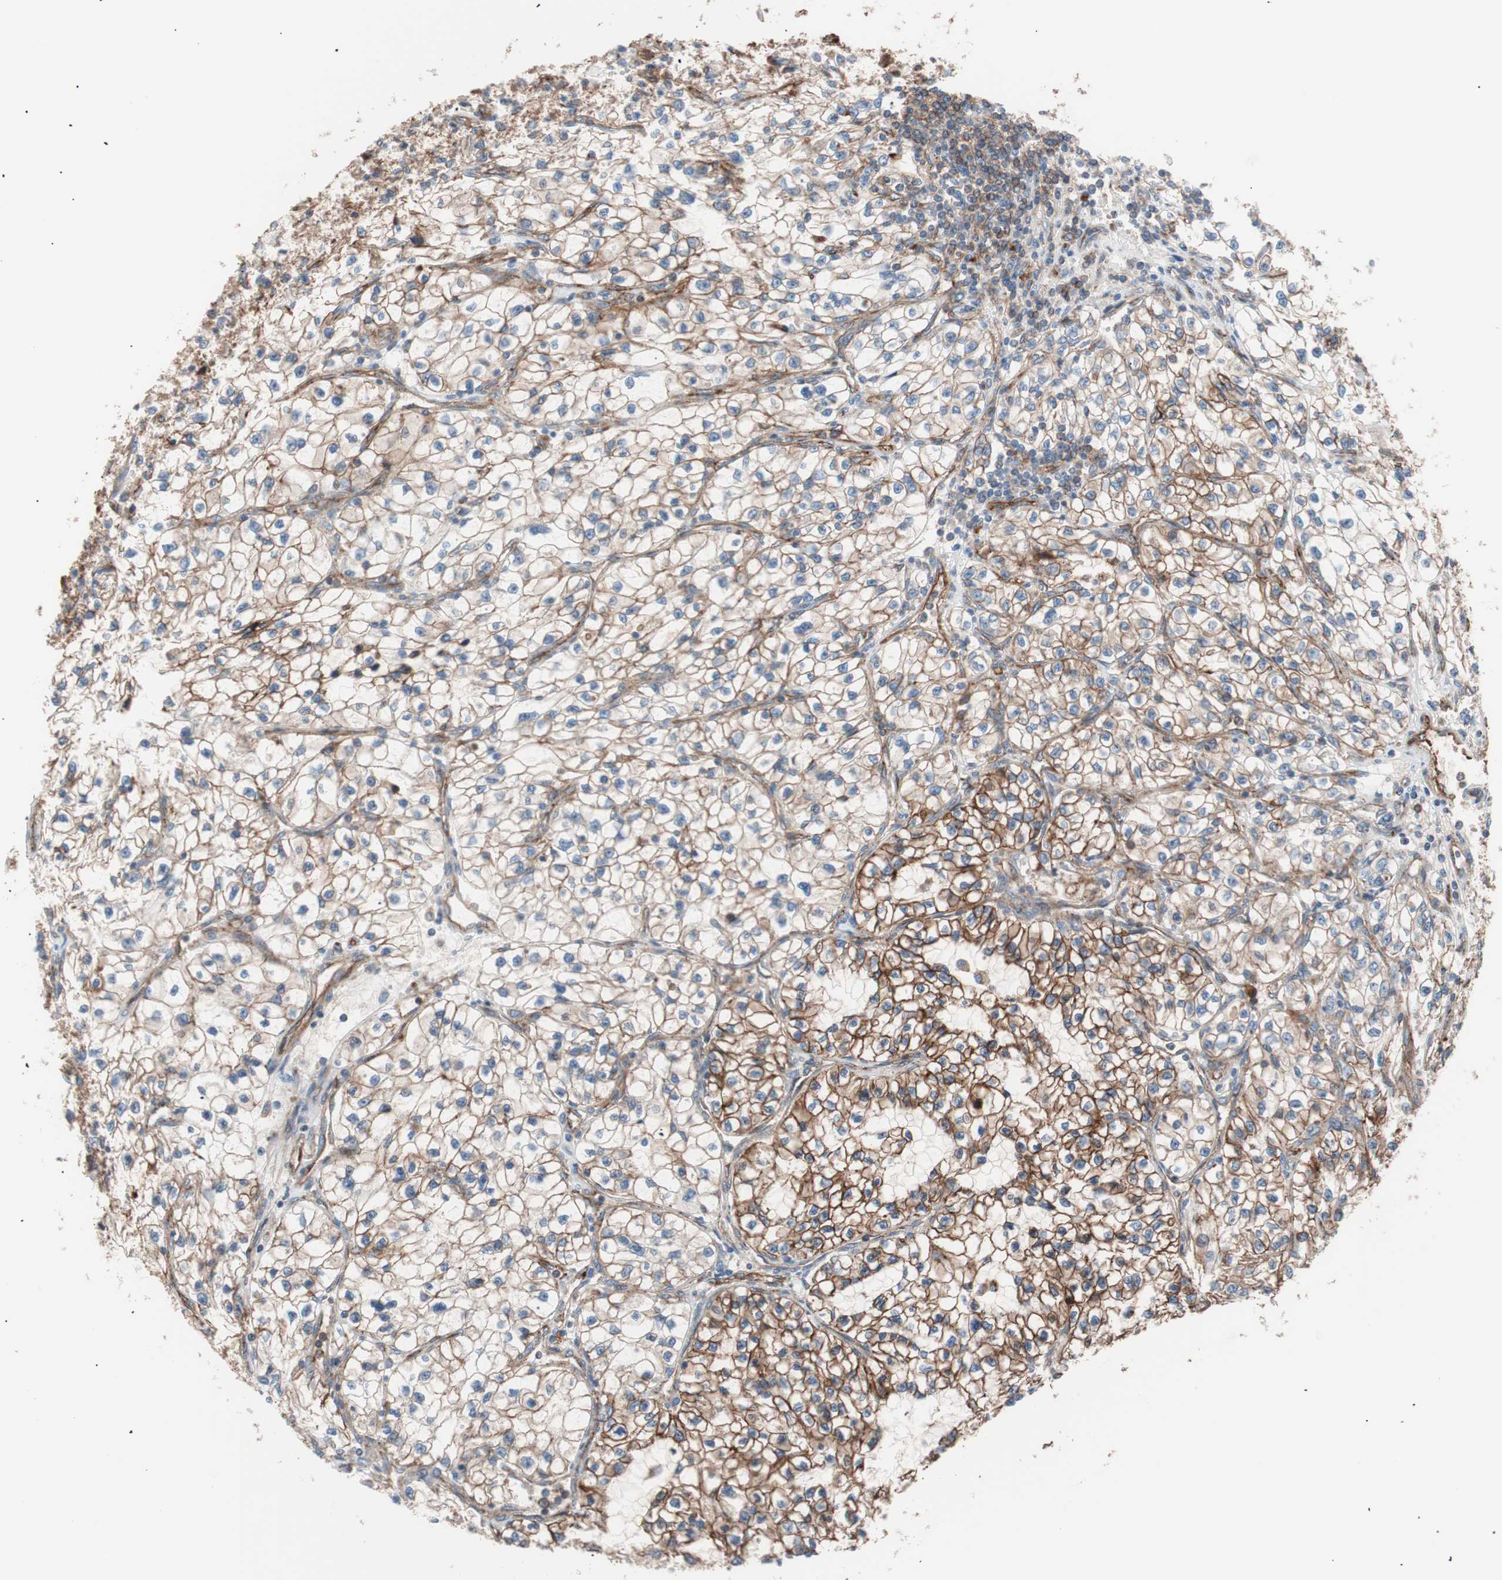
{"staining": {"intensity": "moderate", "quantity": ">75%", "location": "cytoplasmic/membranous"}, "tissue": "renal cancer", "cell_type": "Tumor cells", "image_type": "cancer", "snomed": [{"axis": "morphology", "description": "Adenocarcinoma, NOS"}, {"axis": "topography", "description": "Kidney"}], "caption": "Tumor cells demonstrate medium levels of moderate cytoplasmic/membranous staining in about >75% of cells in human renal cancer.", "gene": "FLOT2", "patient": {"sex": "female", "age": 57}}